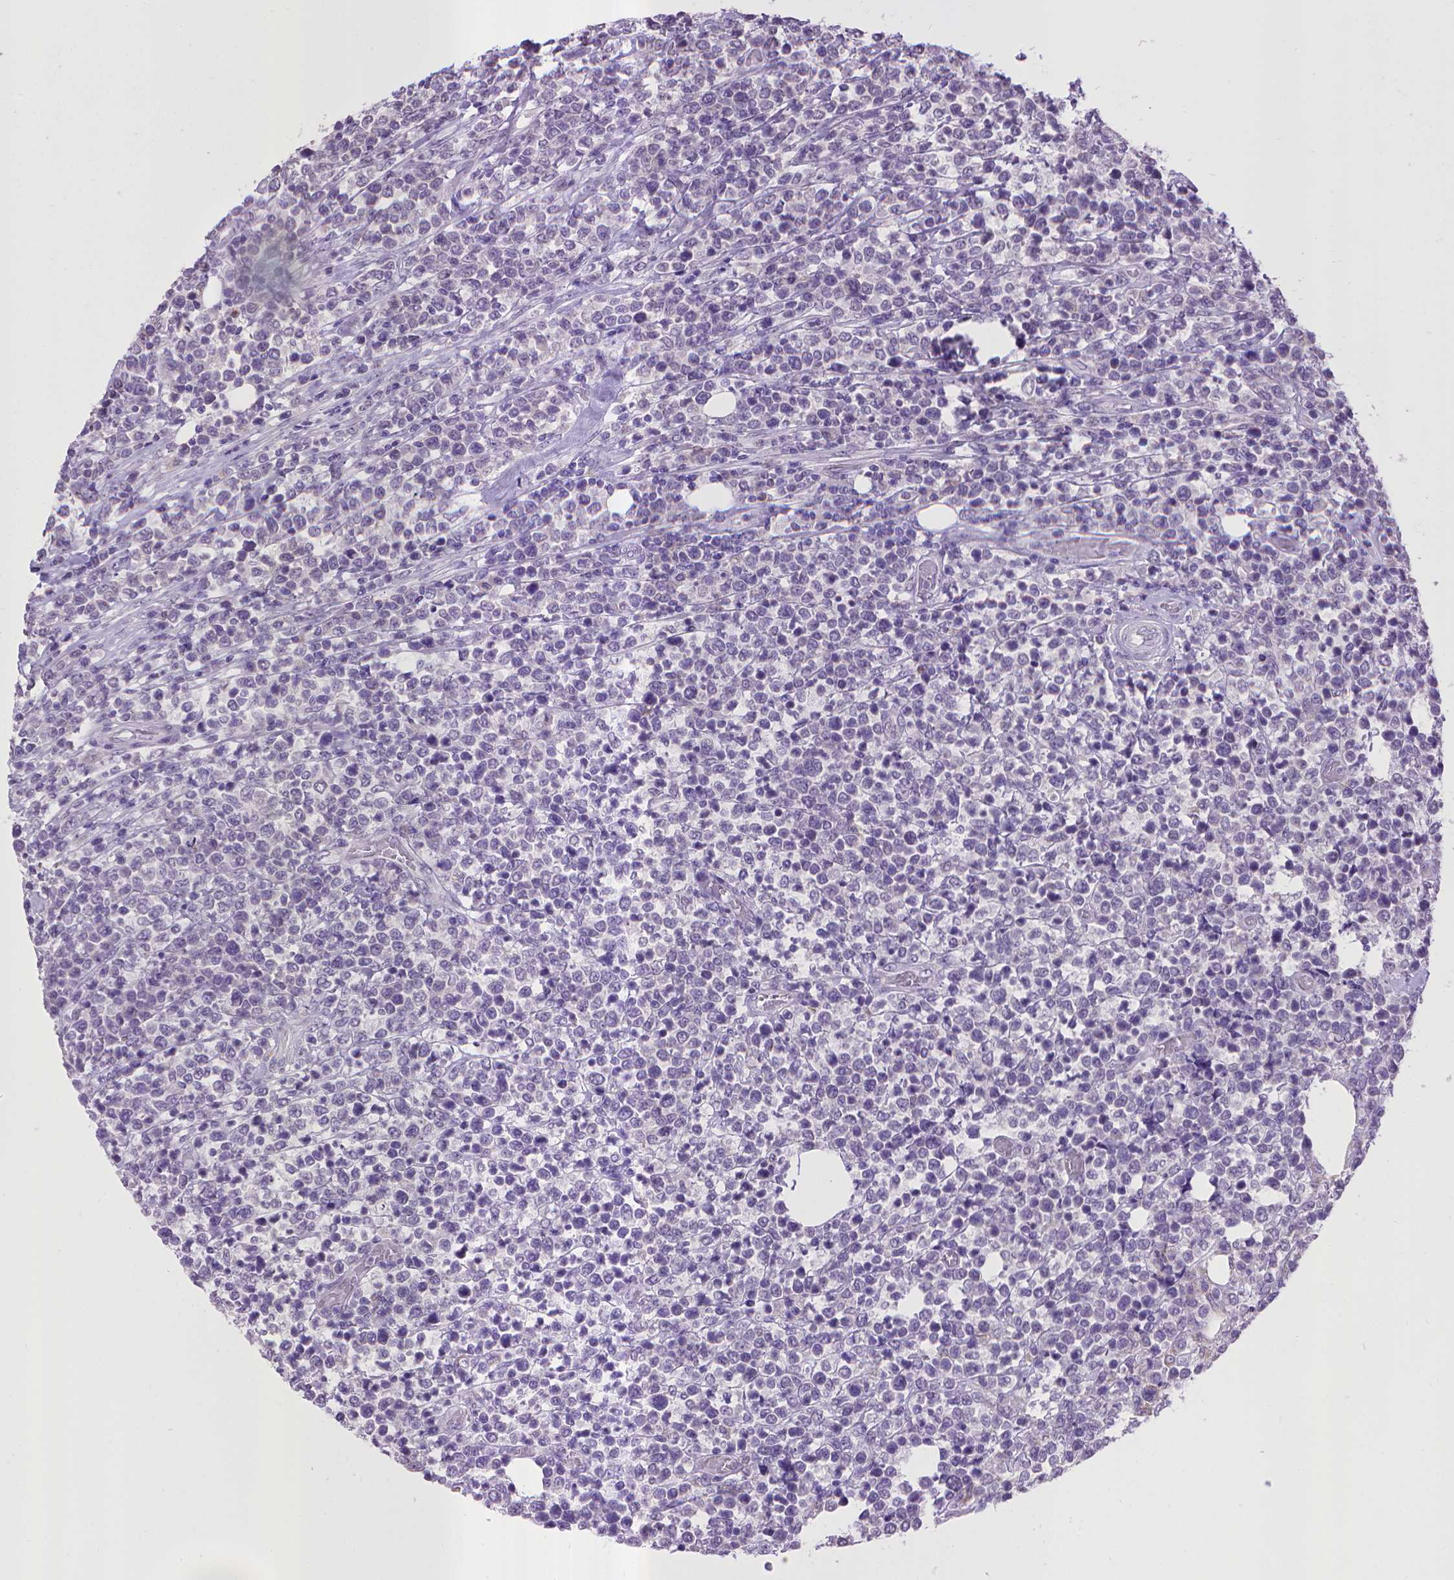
{"staining": {"intensity": "negative", "quantity": "none", "location": "none"}, "tissue": "lymphoma", "cell_type": "Tumor cells", "image_type": "cancer", "snomed": [{"axis": "morphology", "description": "Malignant lymphoma, non-Hodgkin's type, High grade"}, {"axis": "topography", "description": "Soft tissue"}], "caption": "Immunohistochemistry histopathology image of neoplastic tissue: human malignant lymphoma, non-Hodgkin's type (high-grade) stained with DAB (3,3'-diaminobenzidine) displays no significant protein staining in tumor cells.", "gene": "KMO", "patient": {"sex": "female", "age": 56}}